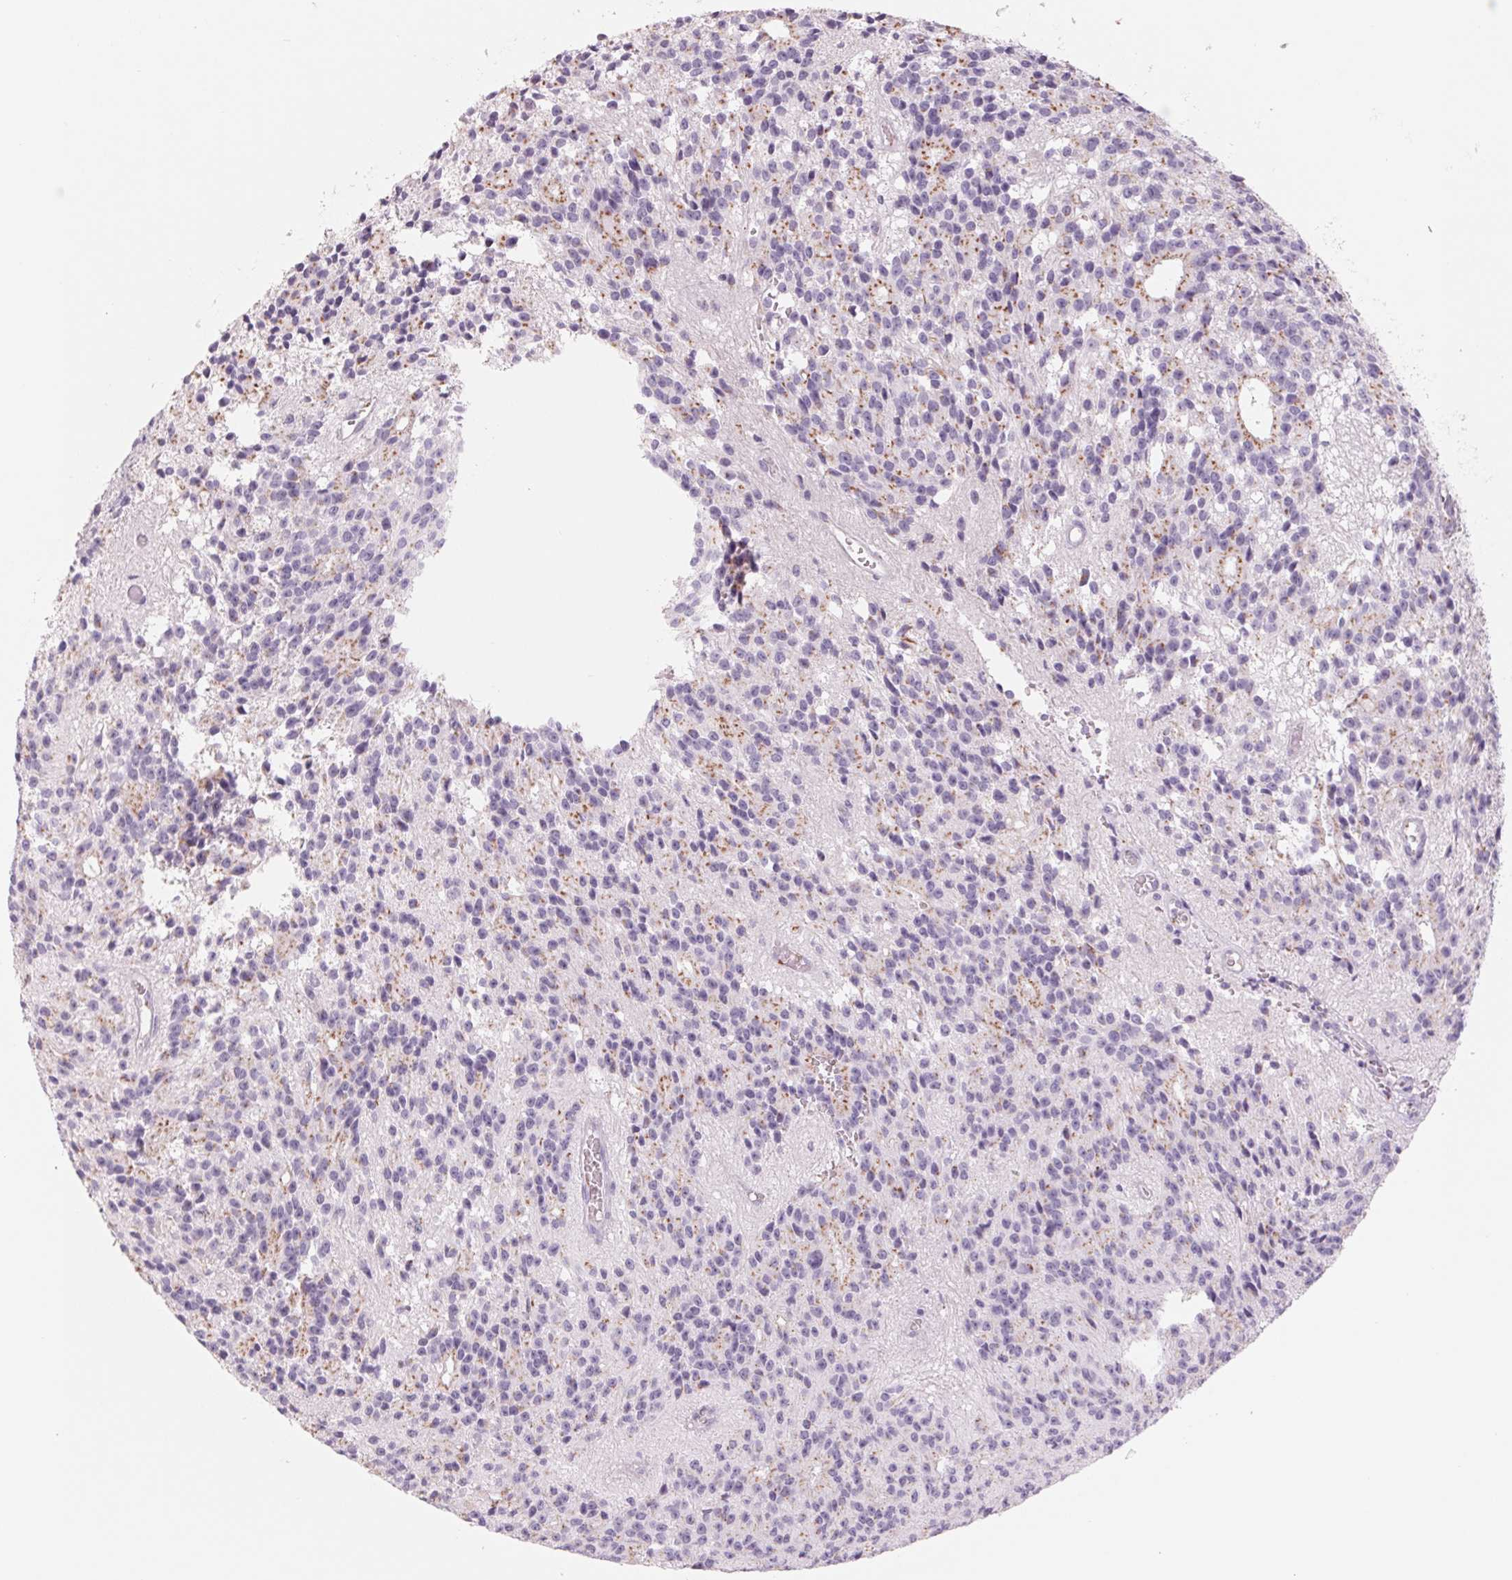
{"staining": {"intensity": "moderate", "quantity": "<25%", "location": "cytoplasmic/membranous"}, "tissue": "glioma", "cell_type": "Tumor cells", "image_type": "cancer", "snomed": [{"axis": "morphology", "description": "Glioma, malignant, Low grade"}, {"axis": "topography", "description": "Brain"}], "caption": "Human glioma stained with a protein marker shows moderate staining in tumor cells.", "gene": "GALNT7", "patient": {"sex": "male", "age": 31}}